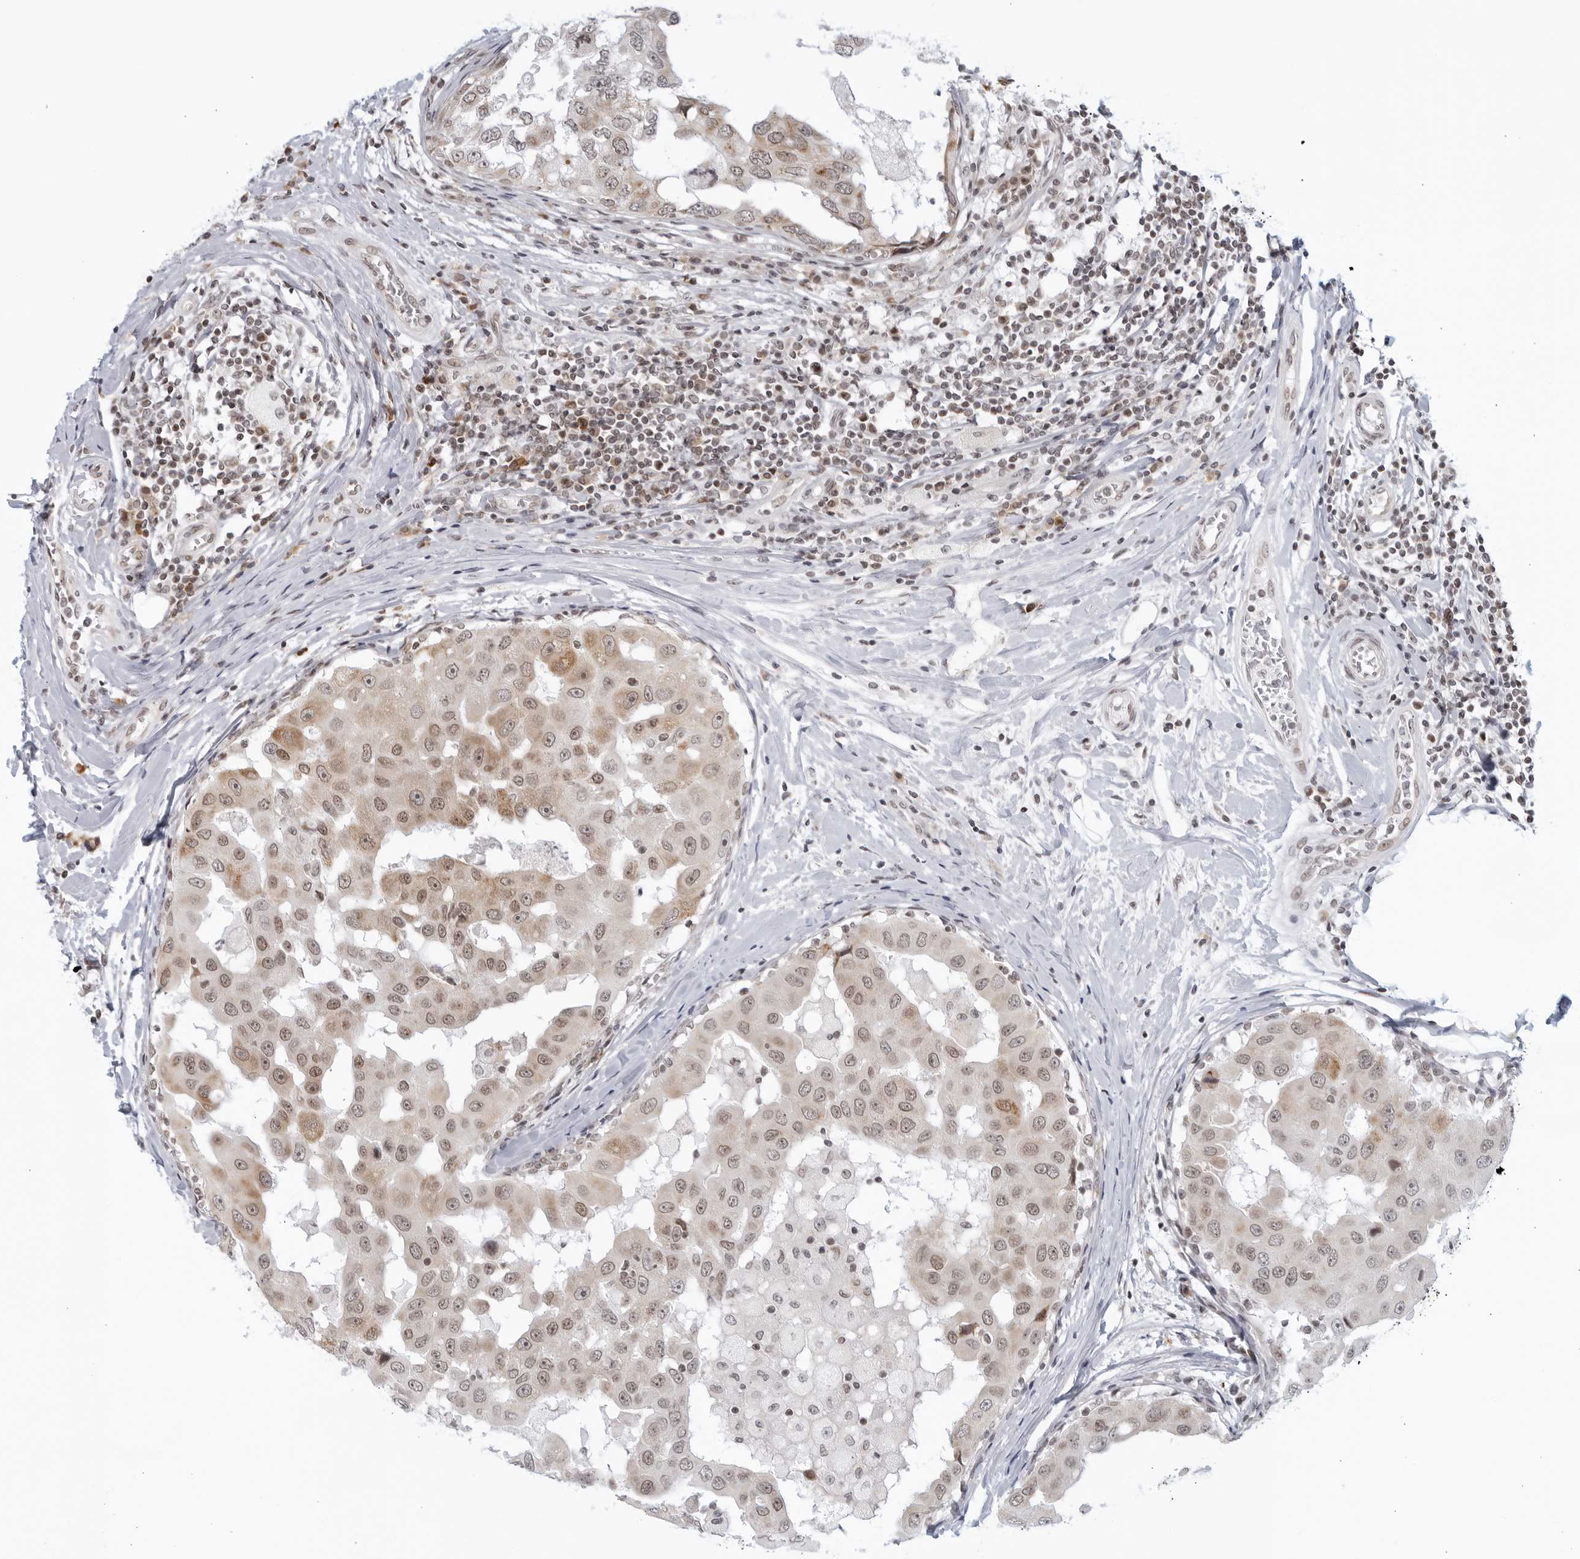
{"staining": {"intensity": "moderate", "quantity": "25%-75%", "location": "cytoplasmic/membranous,nuclear"}, "tissue": "breast cancer", "cell_type": "Tumor cells", "image_type": "cancer", "snomed": [{"axis": "morphology", "description": "Duct carcinoma"}, {"axis": "topography", "description": "Breast"}], "caption": "A brown stain labels moderate cytoplasmic/membranous and nuclear expression of a protein in breast infiltrating ductal carcinoma tumor cells.", "gene": "RAB11FIP3", "patient": {"sex": "female", "age": 27}}